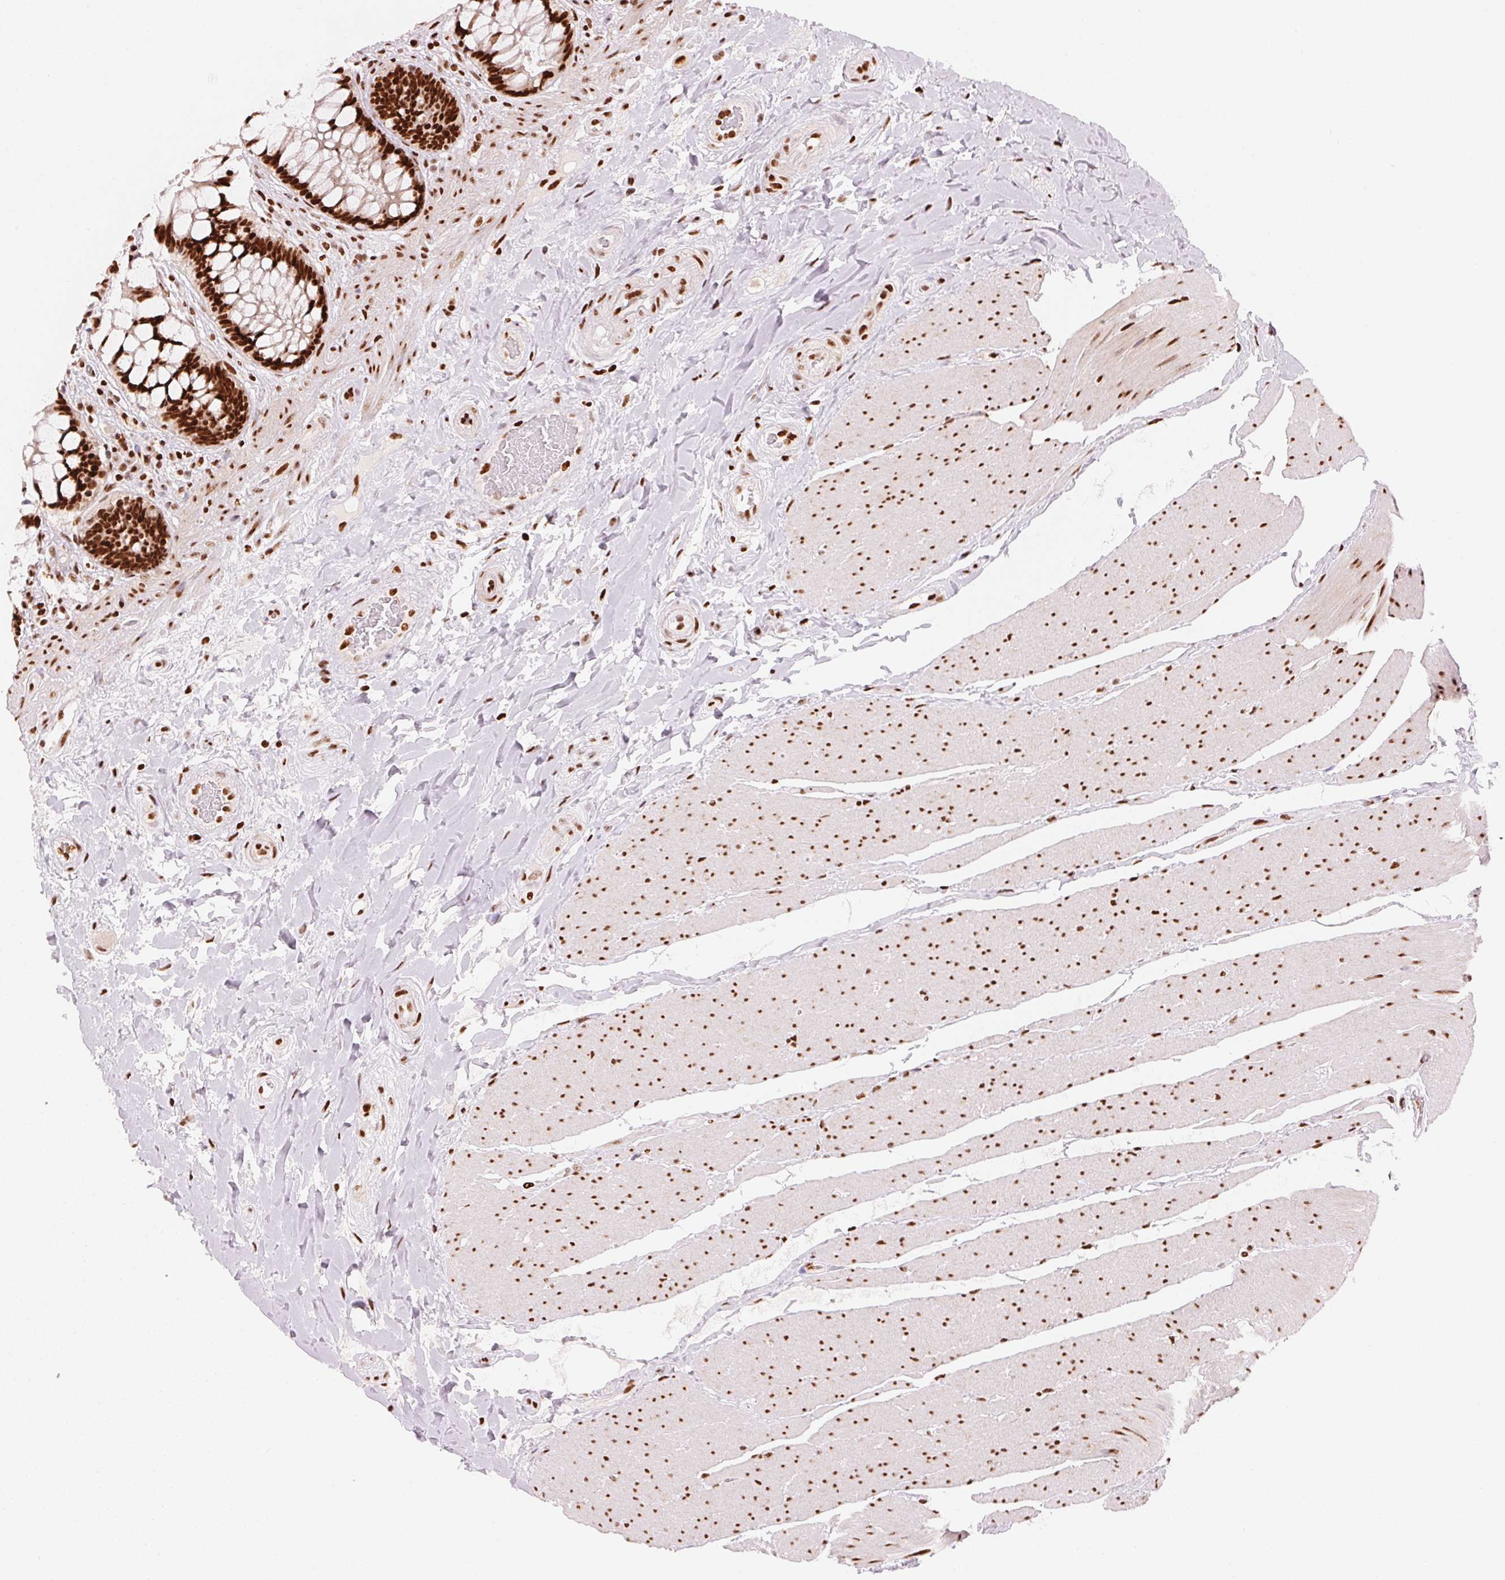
{"staining": {"intensity": "strong", "quantity": ">75%", "location": "nuclear"}, "tissue": "rectum", "cell_type": "Glandular cells", "image_type": "normal", "snomed": [{"axis": "morphology", "description": "Normal tissue, NOS"}, {"axis": "topography", "description": "Rectum"}], "caption": "A high amount of strong nuclear positivity is present in approximately >75% of glandular cells in normal rectum.", "gene": "NXF1", "patient": {"sex": "female", "age": 58}}